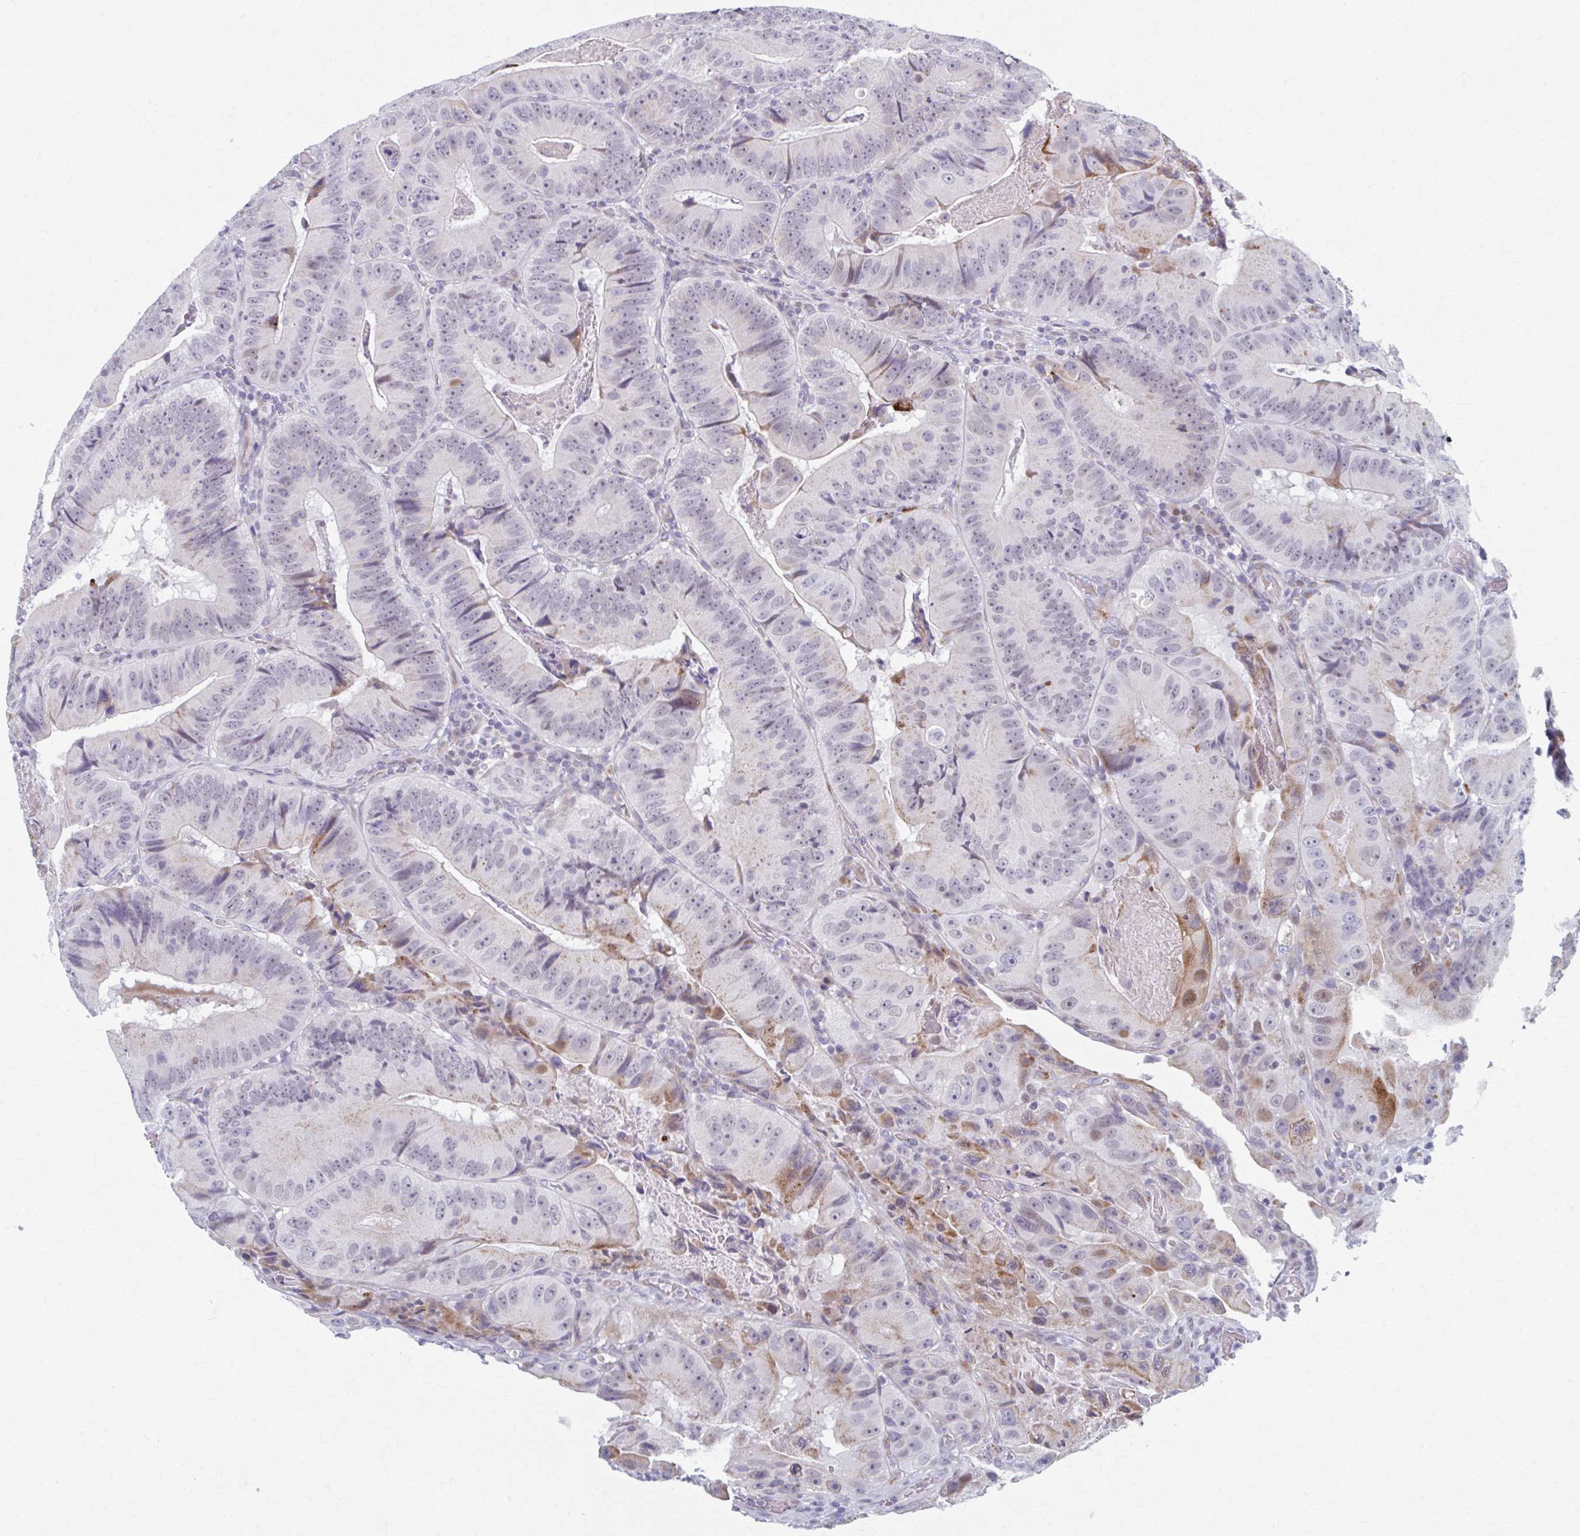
{"staining": {"intensity": "moderate", "quantity": "<25%", "location": "cytoplasmic/membranous,nuclear"}, "tissue": "colorectal cancer", "cell_type": "Tumor cells", "image_type": "cancer", "snomed": [{"axis": "morphology", "description": "Adenocarcinoma, NOS"}, {"axis": "topography", "description": "Colon"}], "caption": "Immunohistochemical staining of human colorectal adenocarcinoma reveals low levels of moderate cytoplasmic/membranous and nuclear protein expression in approximately <25% of tumor cells.", "gene": "ABHD16B", "patient": {"sex": "female", "age": 86}}